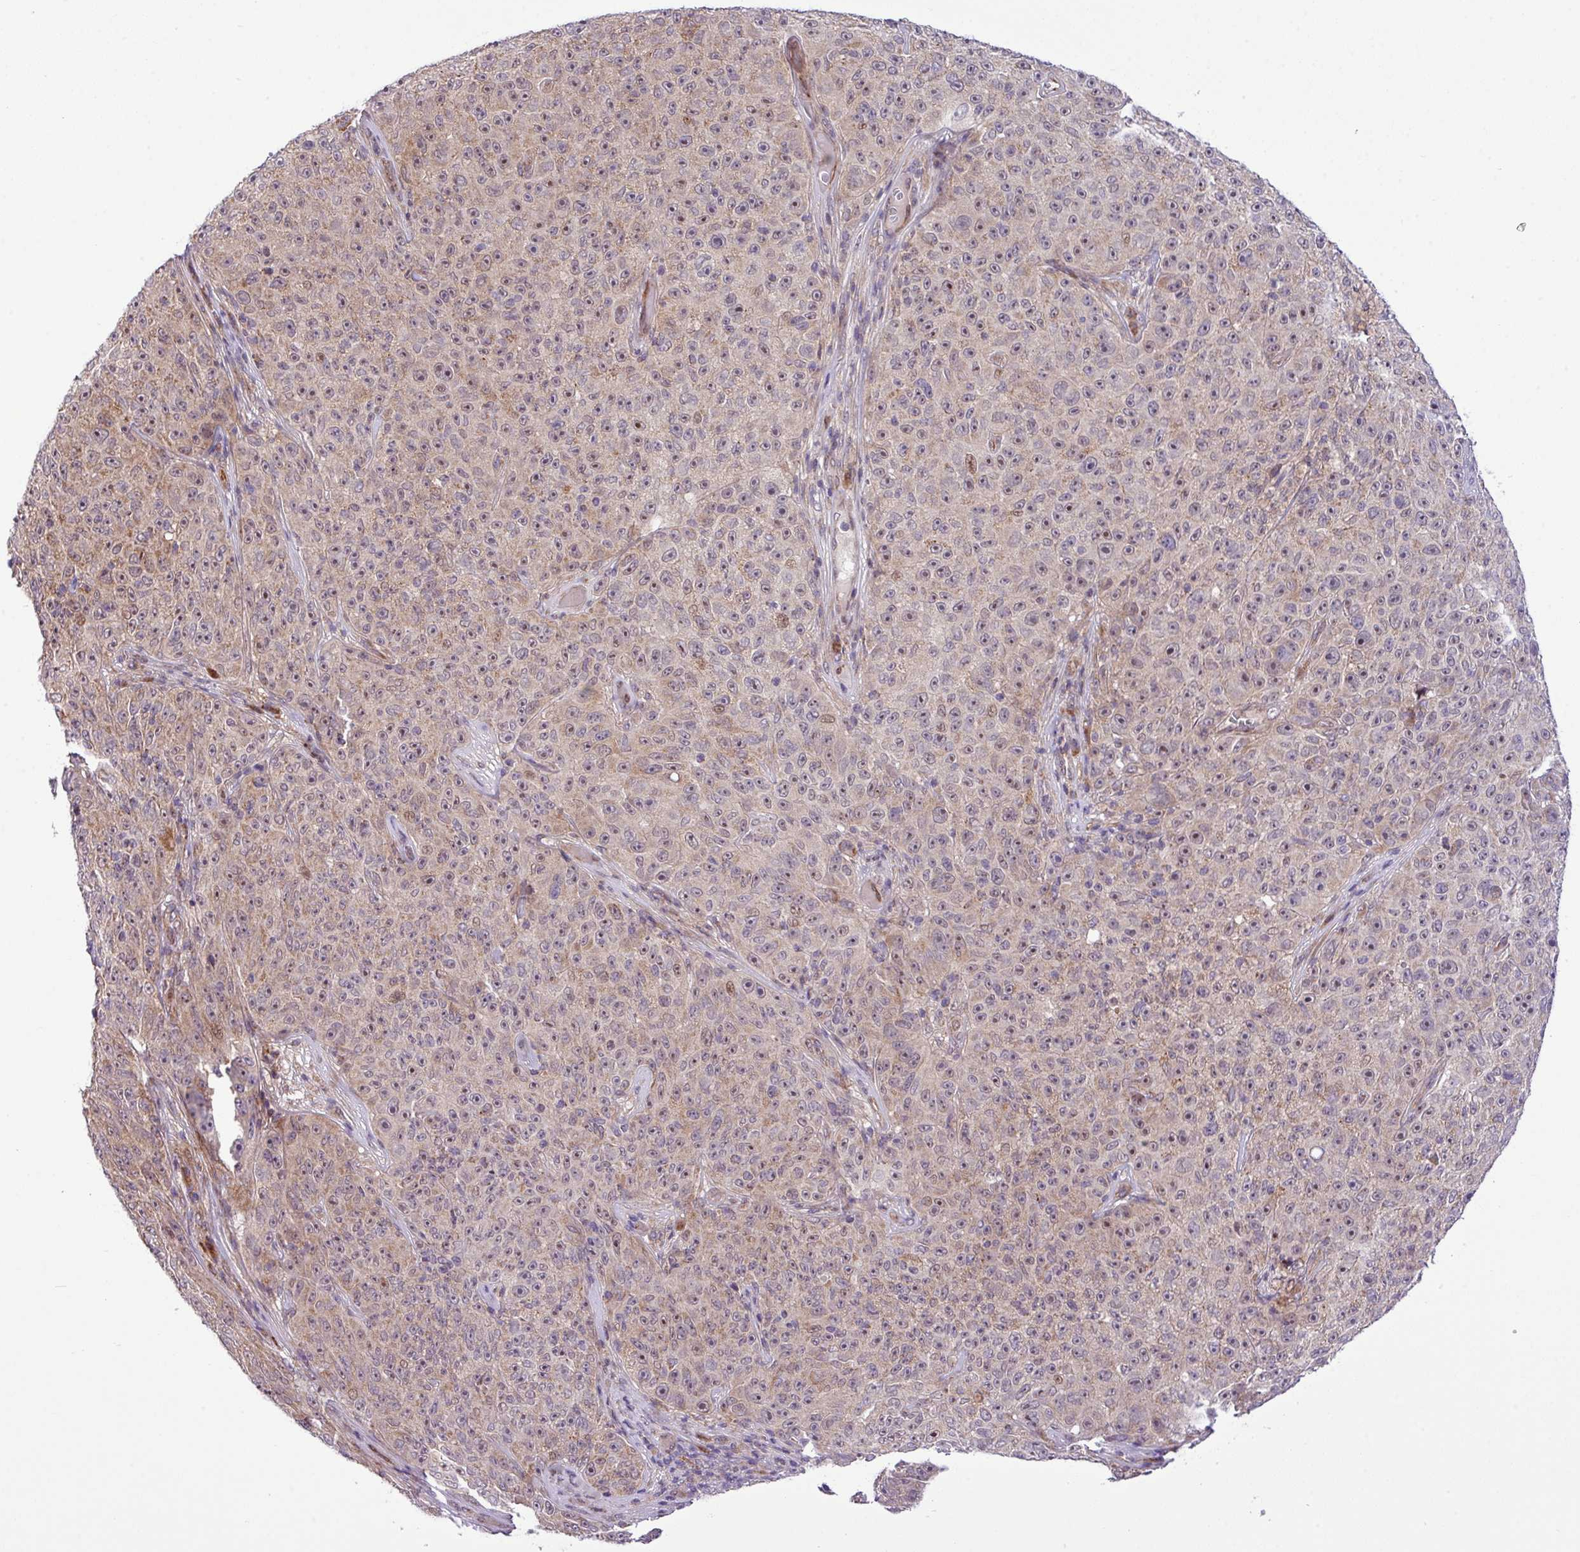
{"staining": {"intensity": "weak", "quantity": "25%-75%", "location": "cytoplasmic/membranous,nuclear"}, "tissue": "melanoma", "cell_type": "Tumor cells", "image_type": "cancer", "snomed": [{"axis": "morphology", "description": "Malignant melanoma, NOS"}, {"axis": "topography", "description": "Skin"}], "caption": "Protein analysis of melanoma tissue shows weak cytoplasmic/membranous and nuclear expression in approximately 25%-75% of tumor cells.", "gene": "B3GNT9", "patient": {"sex": "female", "age": 82}}